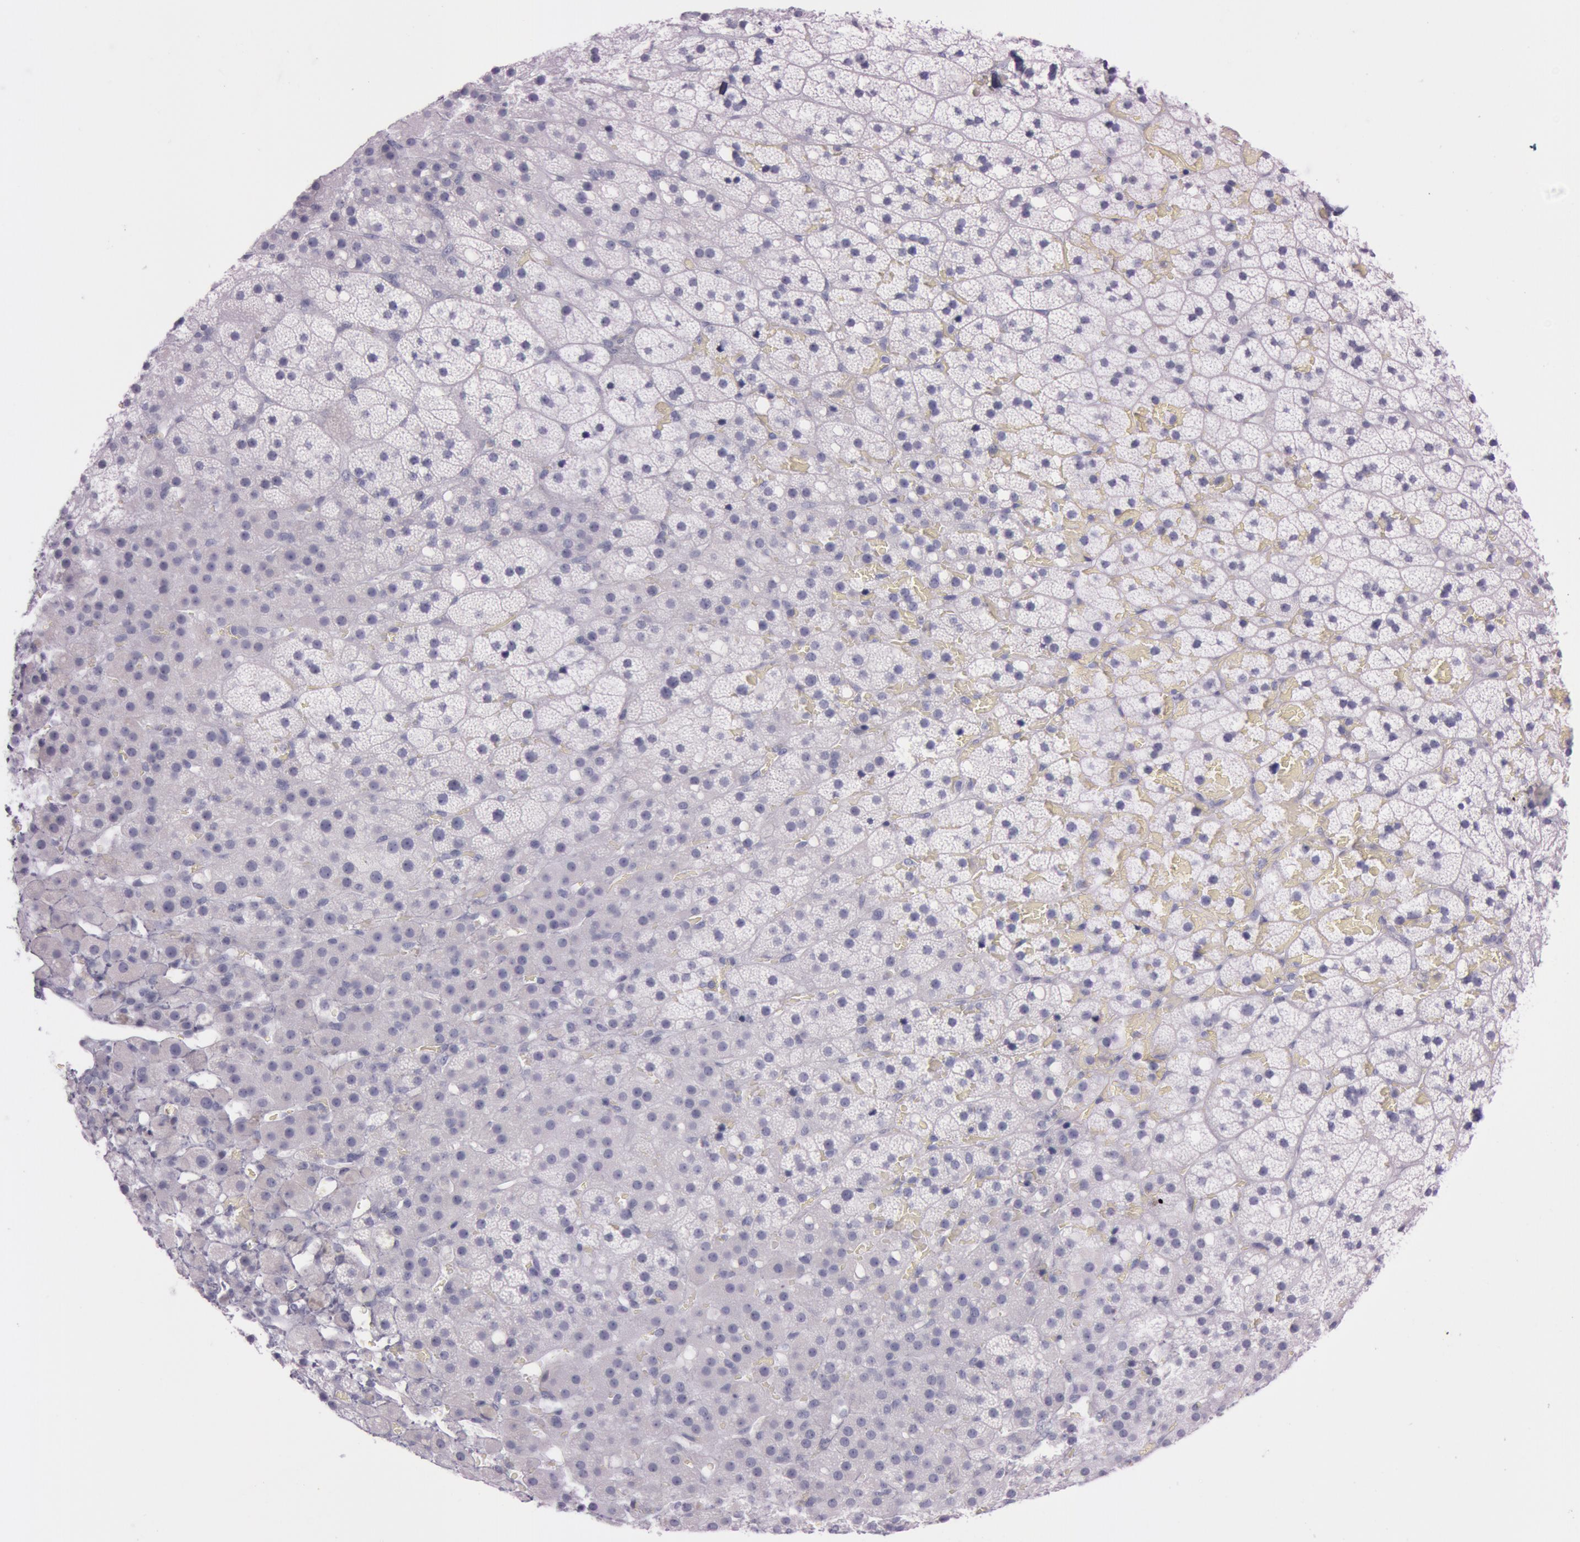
{"staining": {"intensity": "negative", "quantity": "none", "location": "none"}, "tissue": "adrenal gland", "cell_type": "Glandular cells", "image_type": "normal", "snomed": [{"axis": "morphology", "description": "Normal tissue, NOS"}, {"axis": "topography", "description": "Adrenal gland"}], "caption": "High magnification brightfield microscopy of benign adrenal gland stained with DAB (brown) and counterstained with hematoxylin (blue): glandular cells show no significant staining. The staining was performed using DAB to visualize the protein expression in brown, while the nuclei were stained in blue with hematoxylin (Magnification: 20x).", "gene": "FOLH1", "patient": {"sex": "male", "age": 35}}